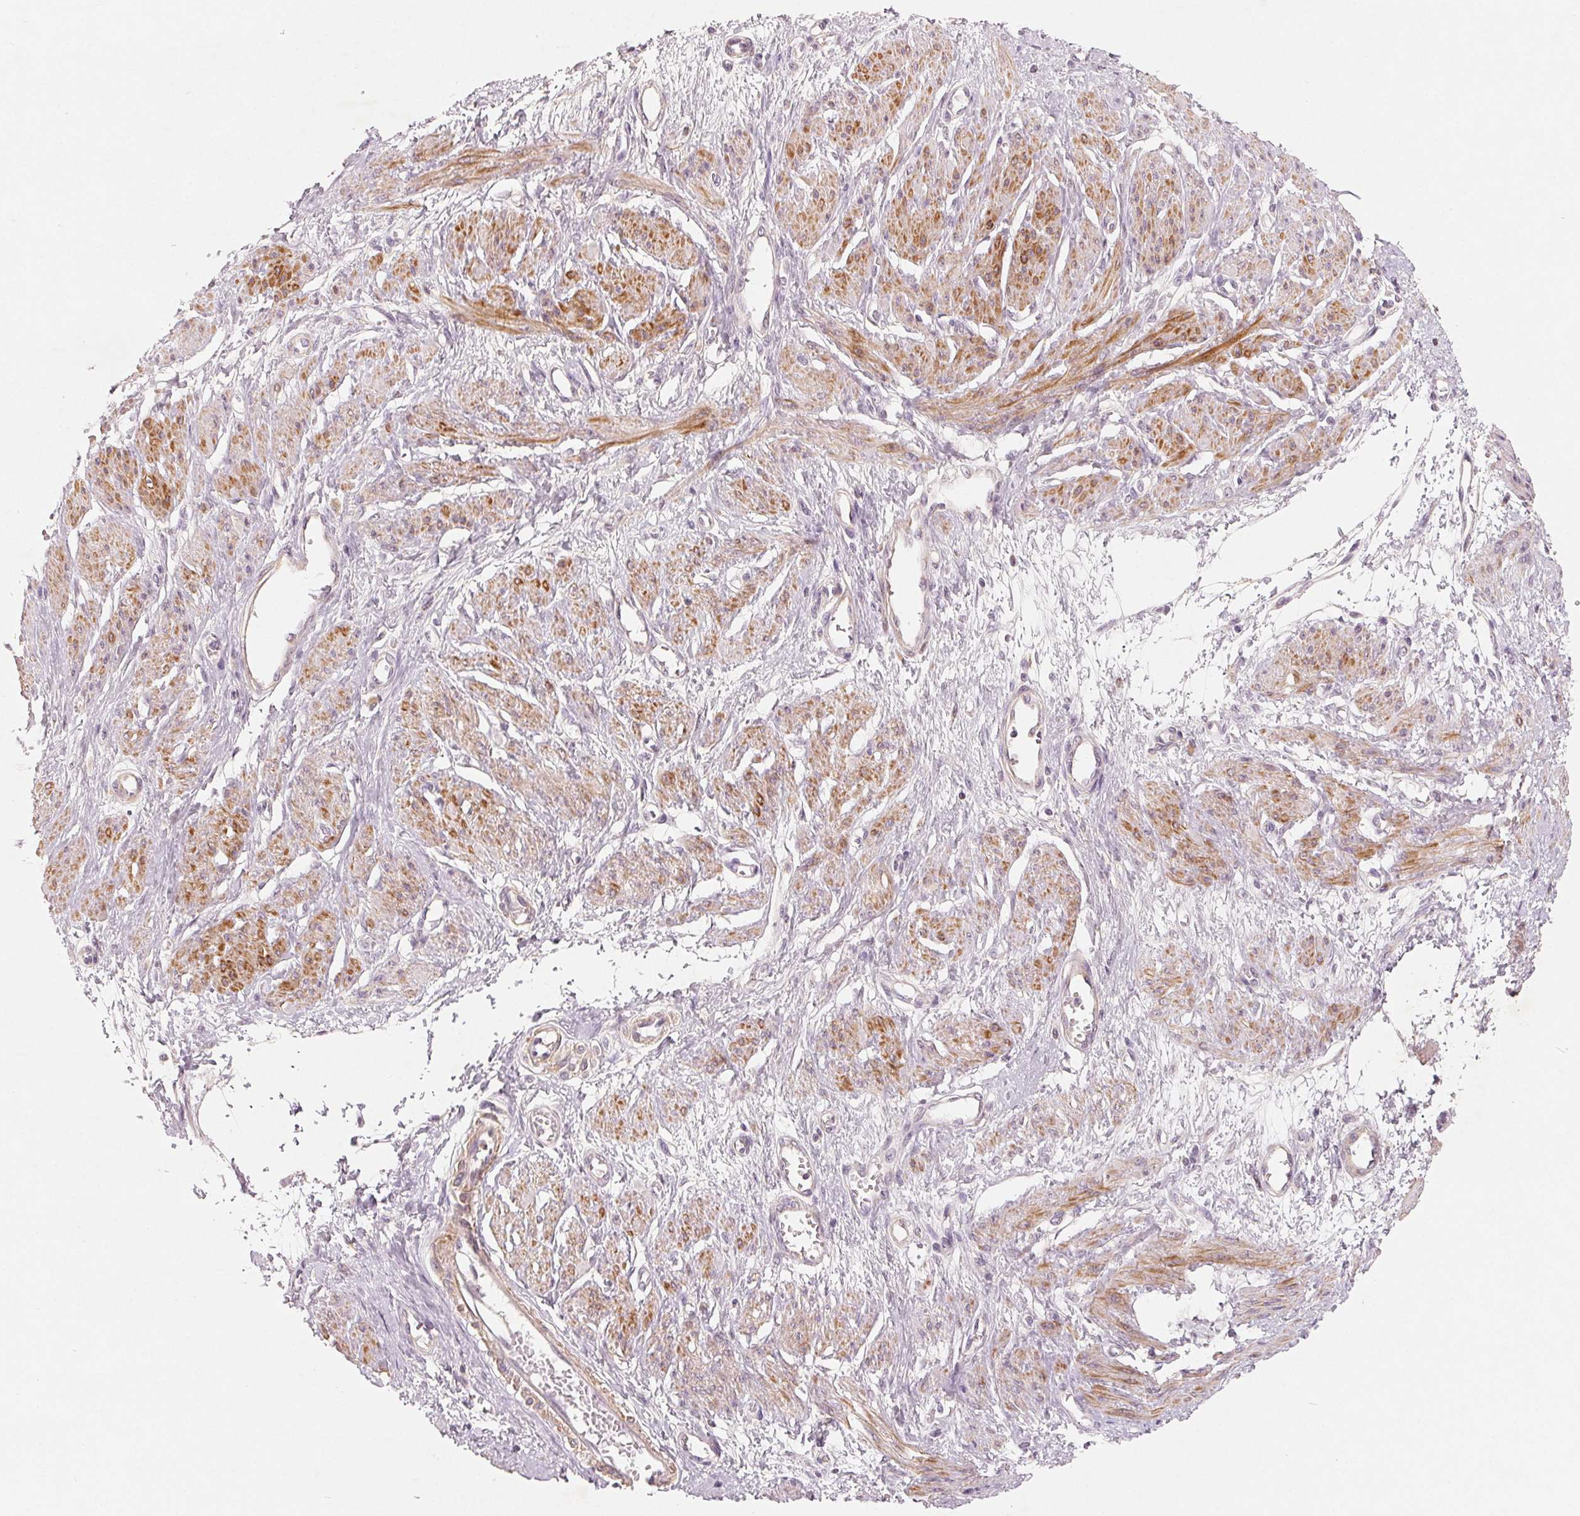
{"staining": {"intensity": "strong", "quantity": "25%-75%", "location": "cytoplasmic/membranous"}, "tissue": "smooth muscle", "cell_type": "Smooth muscle cells", "image_type": "normal", "snomed": [{"axis": "morphology", "description": "Normal tissue, NOS"}, {"axis": "topography", "description": "Smooth muscle"}, {"axis": "topography", "description": "Uterus"}], "caption": "Immunohistochemistry of unremarkable human smooth muscle exhibits high levels of strong cytoplasmic/membranous expression in approximately 25%-75% of smooth muscle cells.", "gene": "GHITM", "patient": {"sex": "female", "age": 39}}